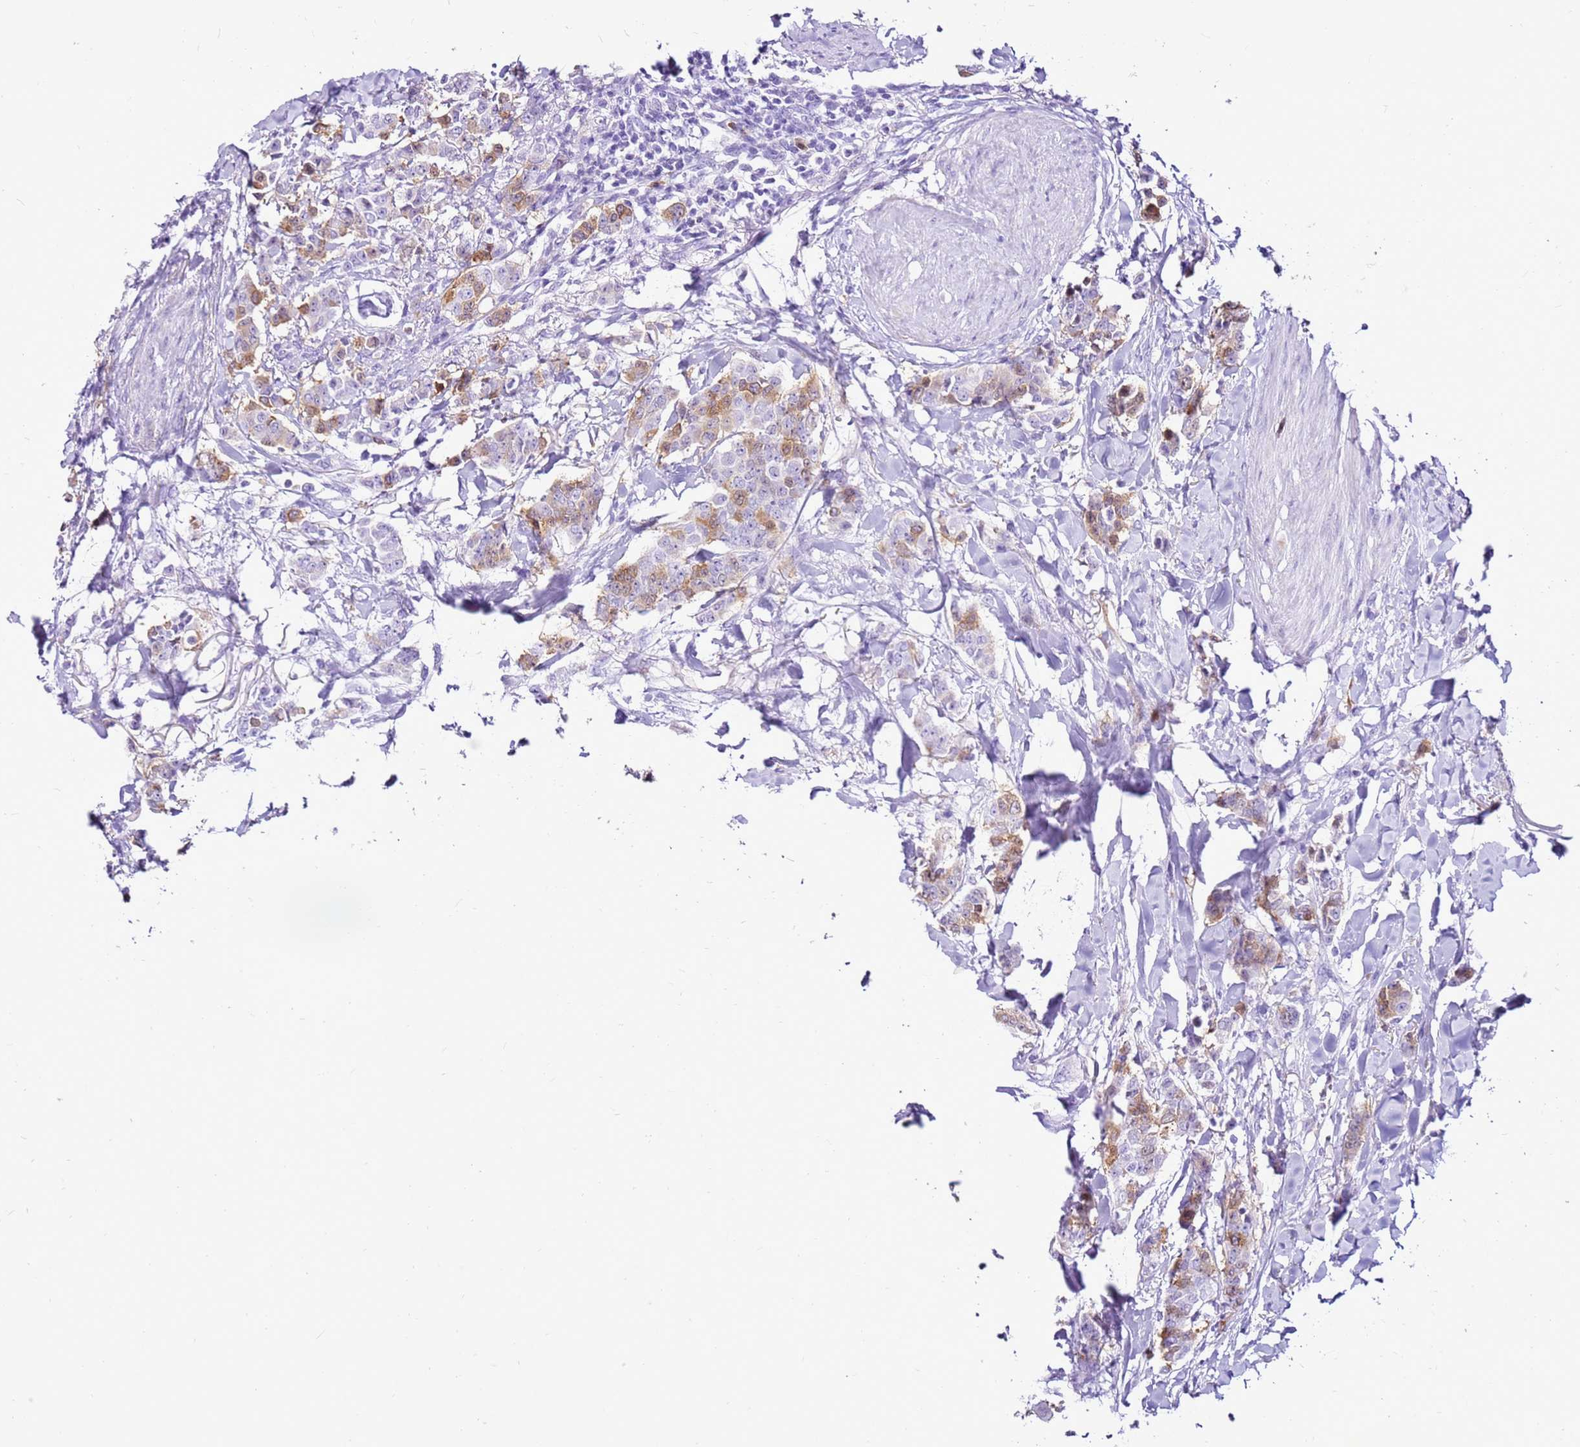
{"staining": {"intensity": "moderate", "quantity": "<25%", "location": "cytoplasmic/membranous"}, "tissue": "breast cancer", "cell_type": "Tumor cells", "image_type": "cancer", "snomed": [{"axis": "morphology", "description": "Duct carcinoma"}, {"axis": "topography", "description": "Breast"}], "caption": "A low amount of moderate cytoplasmic/membranous positivity is identified in approximately <25% of tumor cells in breast invasive ductal carcinoma tissue.", "gene": "SPC25", "patient": {"sex": "female", "age": 40}}